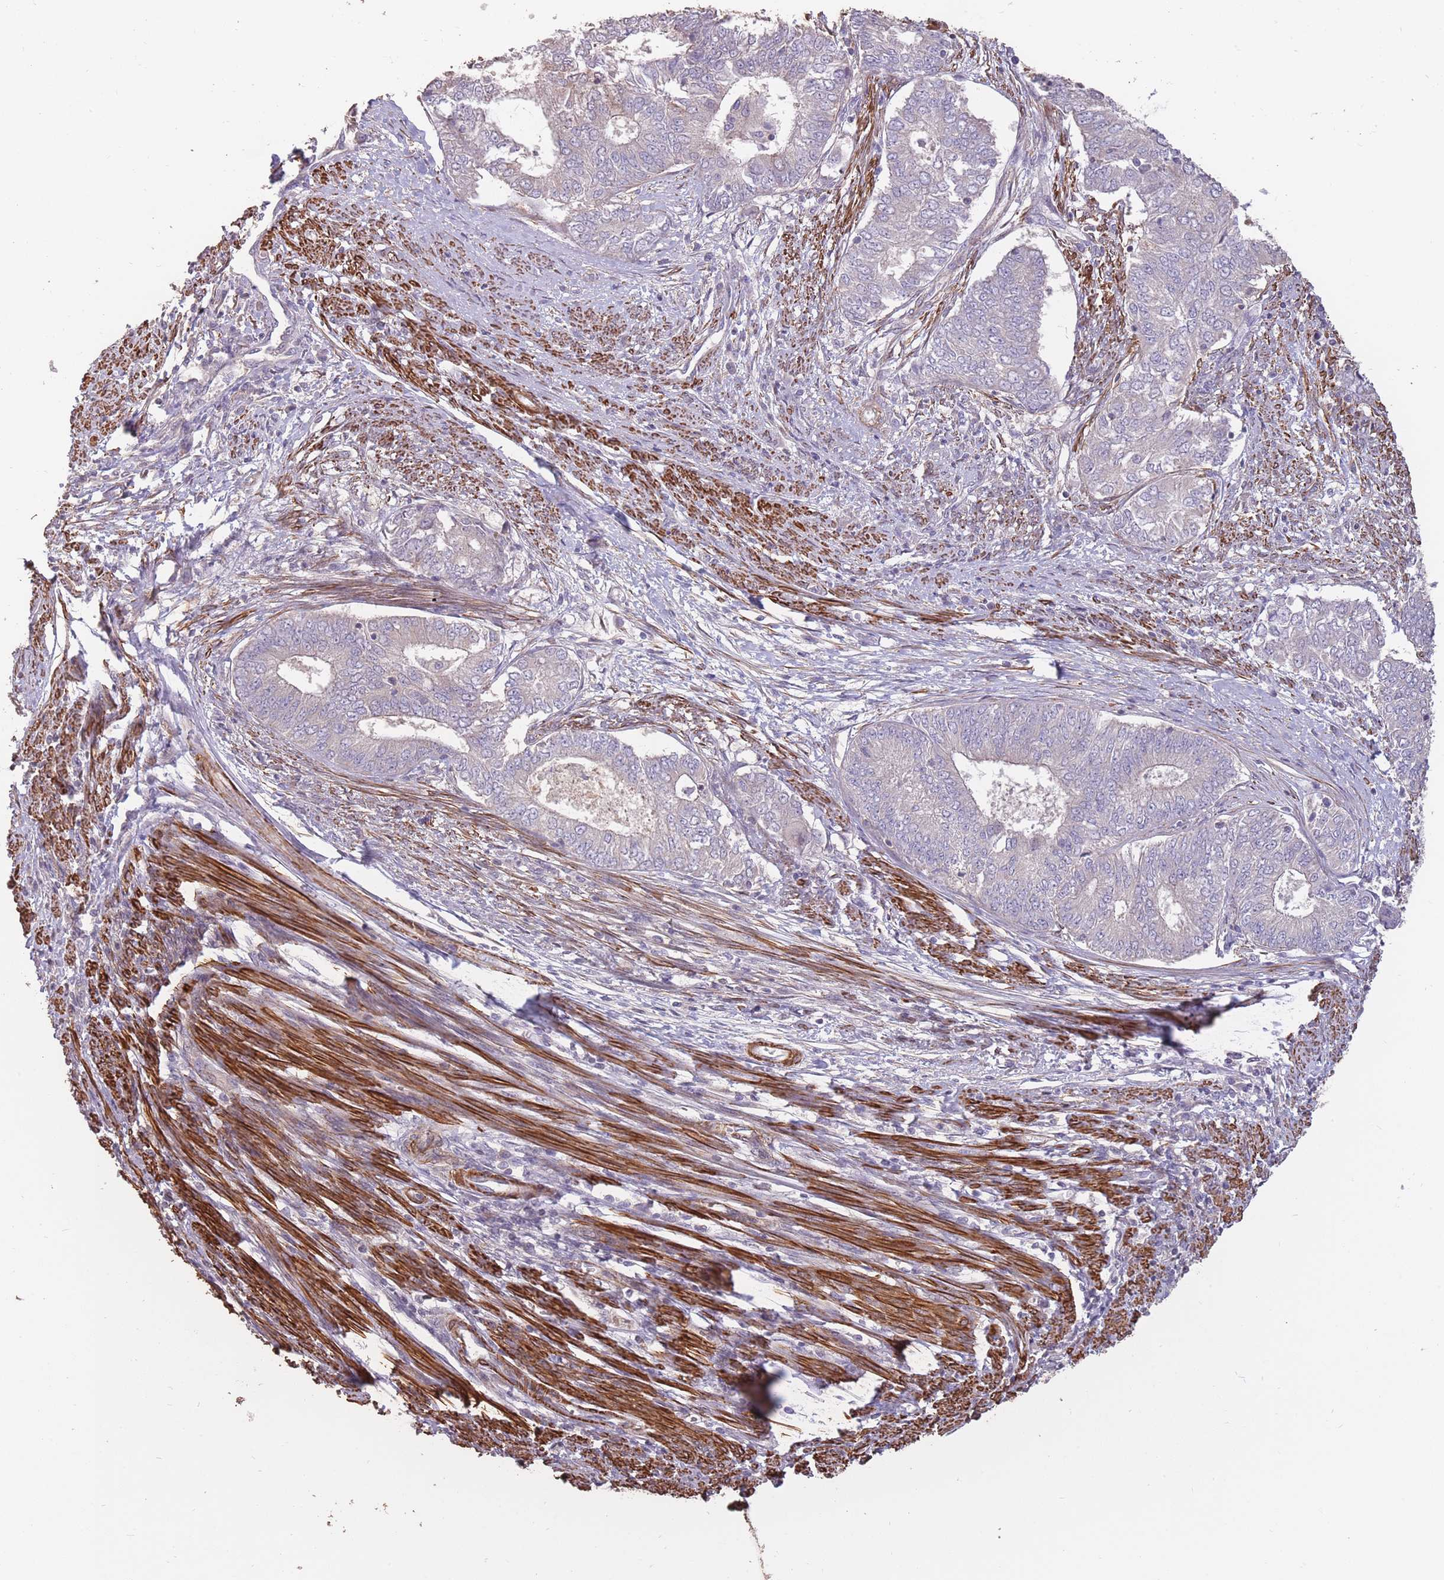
{"staining": {"intensity": "negative", "quantity": "none", "location": "none"}, "tissue": "endometrial cancer", "cell_type": "Tumor cells", "image_type": "cancer", "snomed": [{"axis": "morphology", "description": "Adenocarcinoma, NOS"}, {"axis": "topography", "description": "Endometrium"}], "caption": "High power microscopy histopathology image of an immunohistochemistry histopathology image of endometrial cancer, revealing no significant staining in tumor cells.", "gene": "NLRC4", "patient": {"sex": "female", "age": 62}}